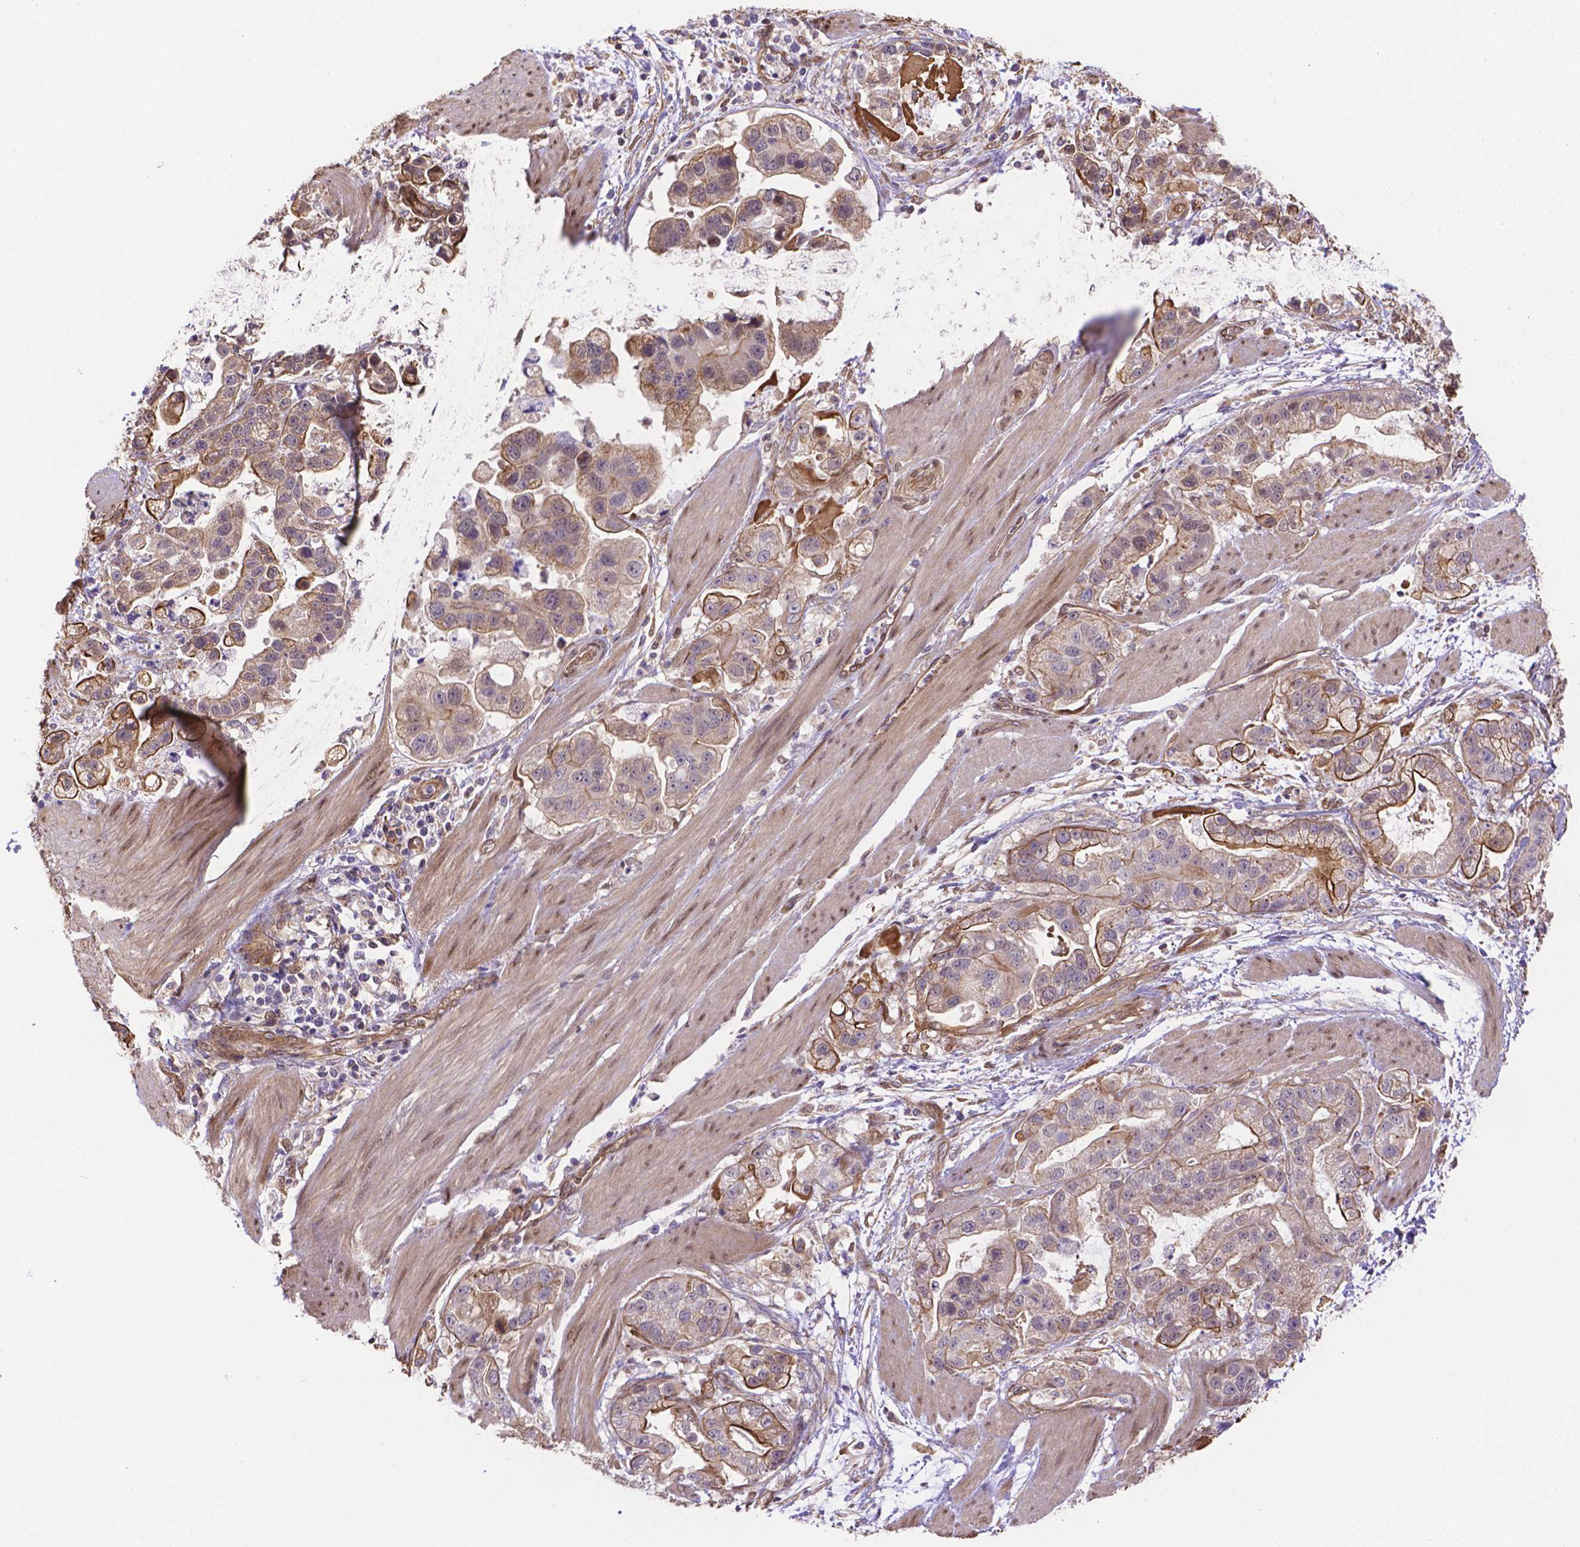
{"staining": {"intensity": "weak", "quantity": ">75%", "location": "cytoplasmic/membranous"}, "tissue": "stomach cancer", "cell_type": "Tumor cells", "image_type": "cancer", "snomed": [{"axis": "morphology", "description": "Adenocarcinoma, NOS"}, {"axis": "topography", "description": "Stomach"}], "caption": "Stomach cancer (adenocarcinoma) tissue exhibits weak cytoplasmic/membranous staining in about >75% of tumor cells", "gene": "YAP1", "patient": {"sex": "male", "age": 59}}